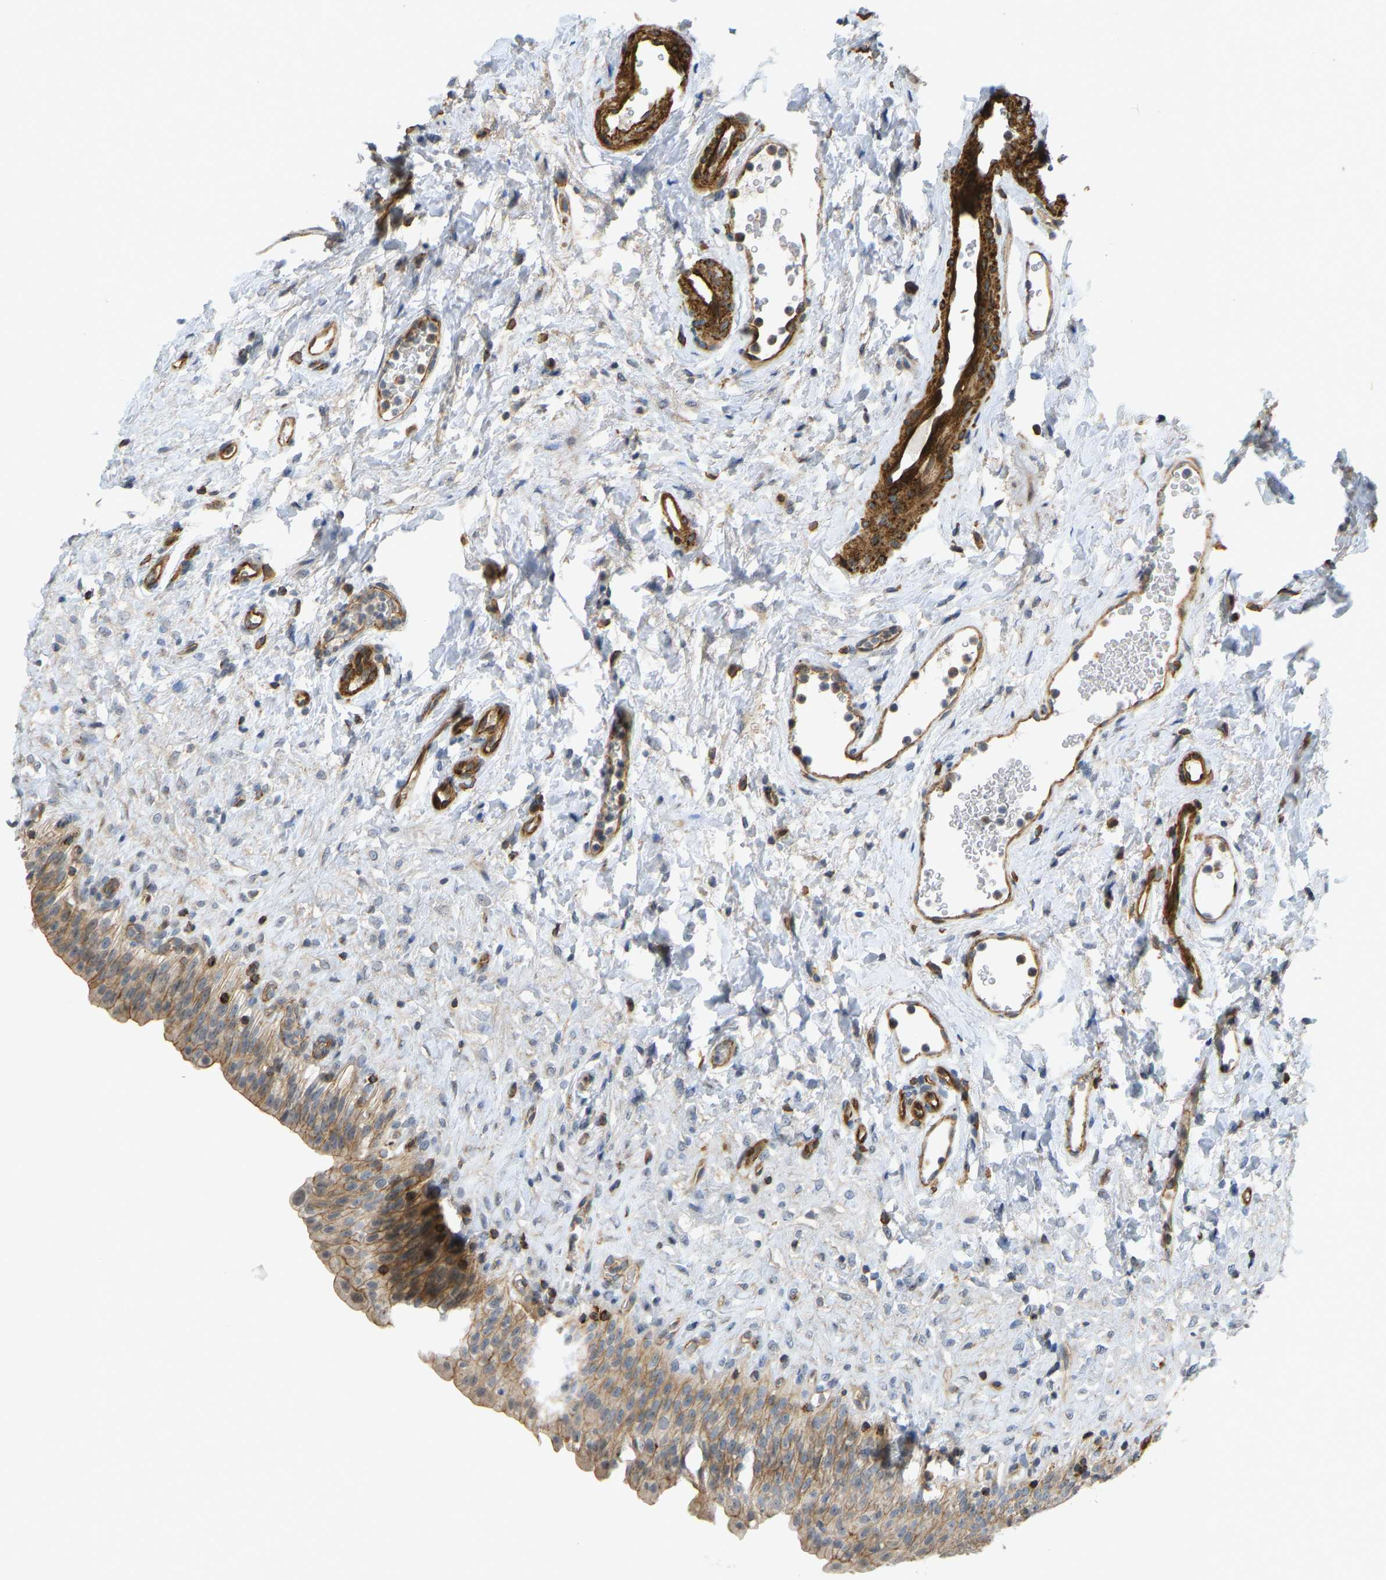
{"staining": {"intensity": "moderate", "quantity": ">75%", "location": "cytoplasmic/membranous"}, "tissue": "urinary bladder", "cell_type": "Urothelial cells", "image_type": "normal", "snomed": [{"axis": "morphology", "description": "Urothelial carcinoma, High grade"}, {"axis": "topography", "description": "Urinary bladder"}], "caption": "Moderate cytoplasmic/membranous protein expression is seen in approximately >75% of urothelial cells in urinary bladder. The staining was performed using DAB, with brown indicating positive protein expression. Nuclei are stained blue with hematoxylin.", "gene": "KIAA1671", "patient": {"sex": "male", "age": 46}}